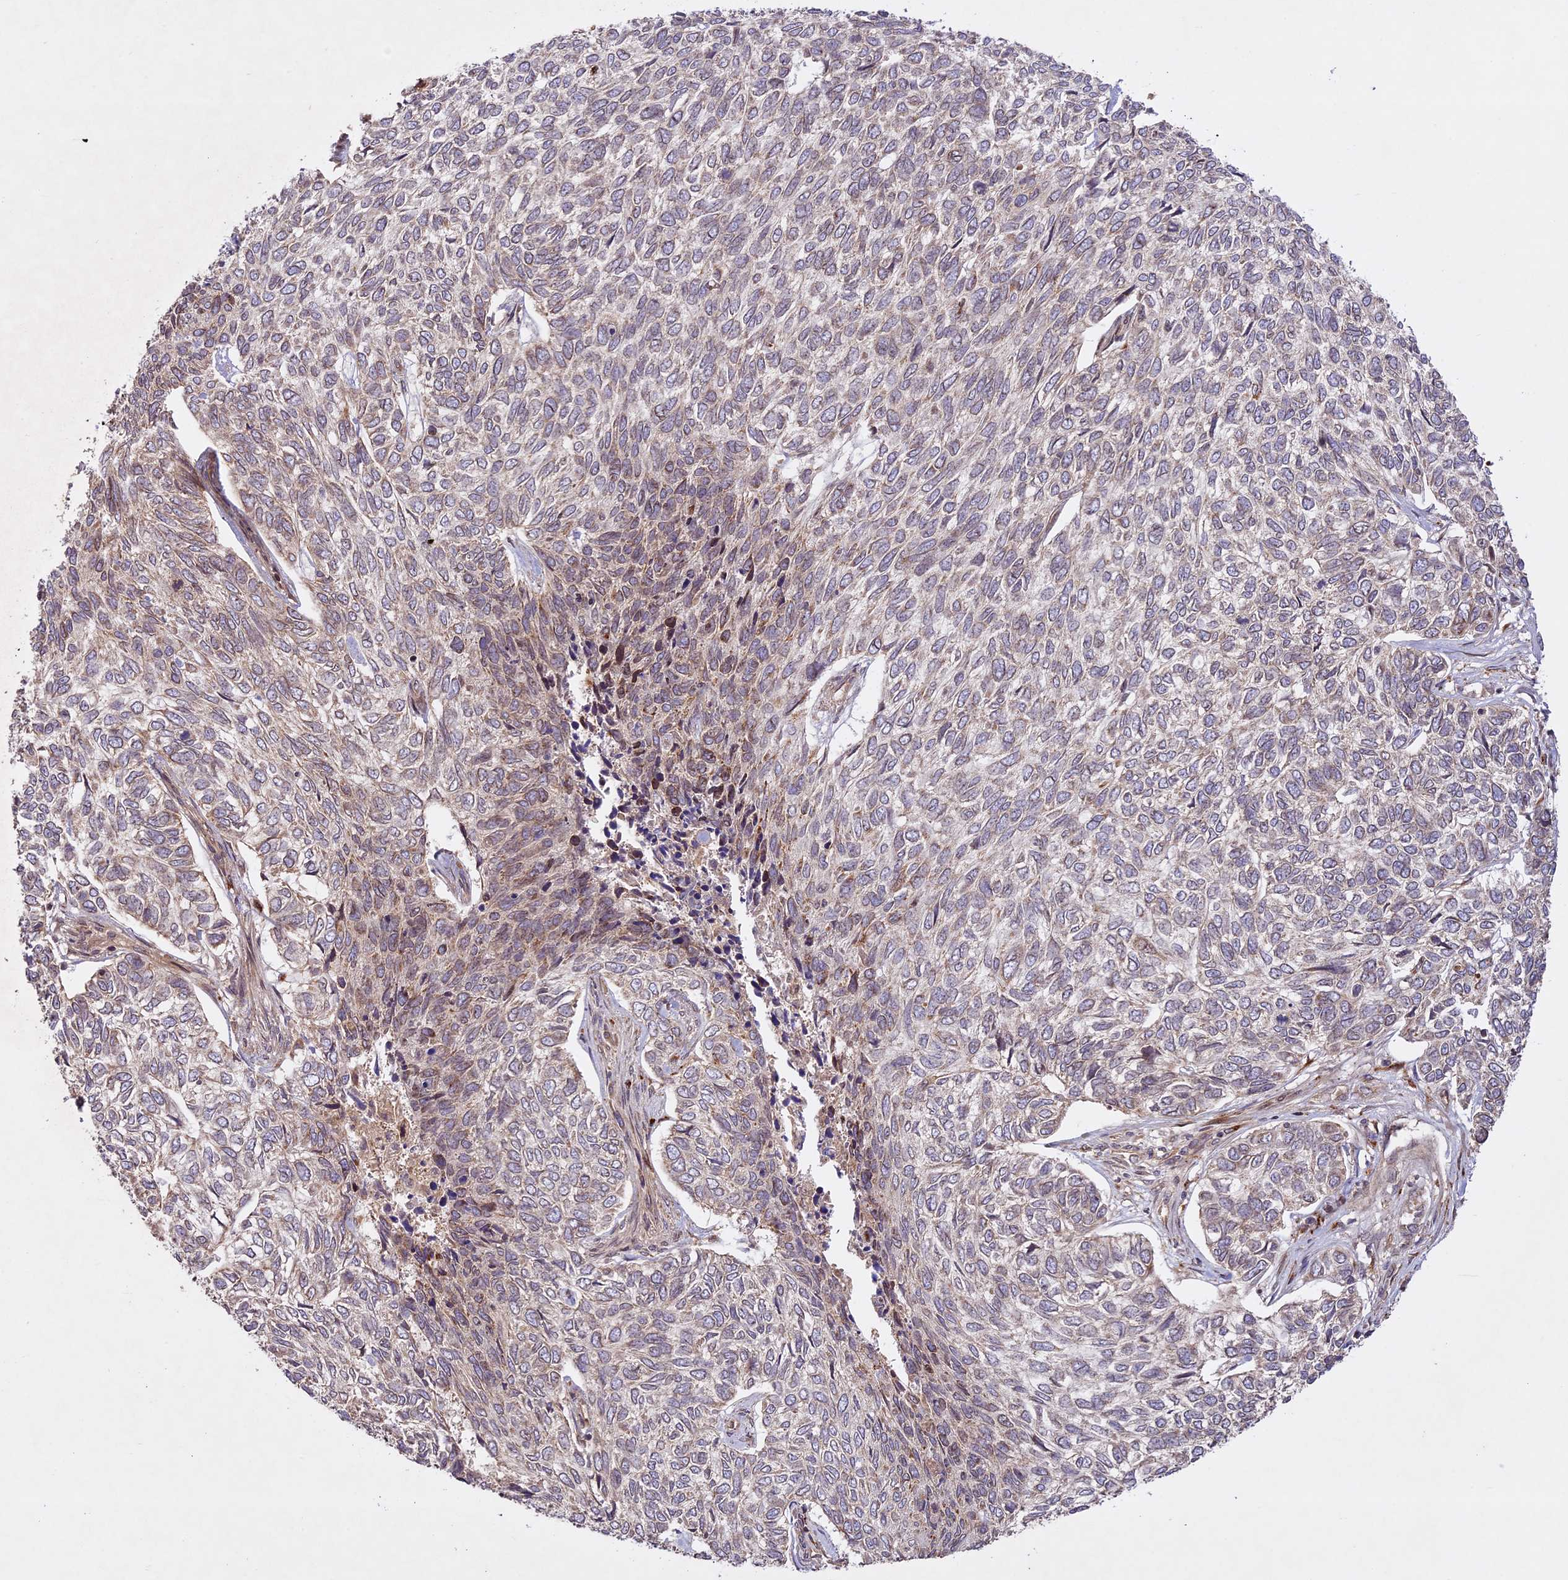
{"staining": {"intensity": "weak", "quantity": "<25%", "location": "cytoplasmic/membranous,nuclear"}, "tissue": "skin cancer", "cell_type": "Tumor cells", "image_type": "cancer", "snomed": [{"axis": "morphology", "description": "Basal cell carcinoma"}, {"axis": "topography", "description": "Skin"}], "caption": "Image shows no significant protein positivity in tumor cells of skin cancer. (DAB (3,3'-diaminobenzidine) IHC visualized using brightfield microscopy, high magnification).", "gene": "DGKH", "patient": {"sex": "female", "age": 65}}